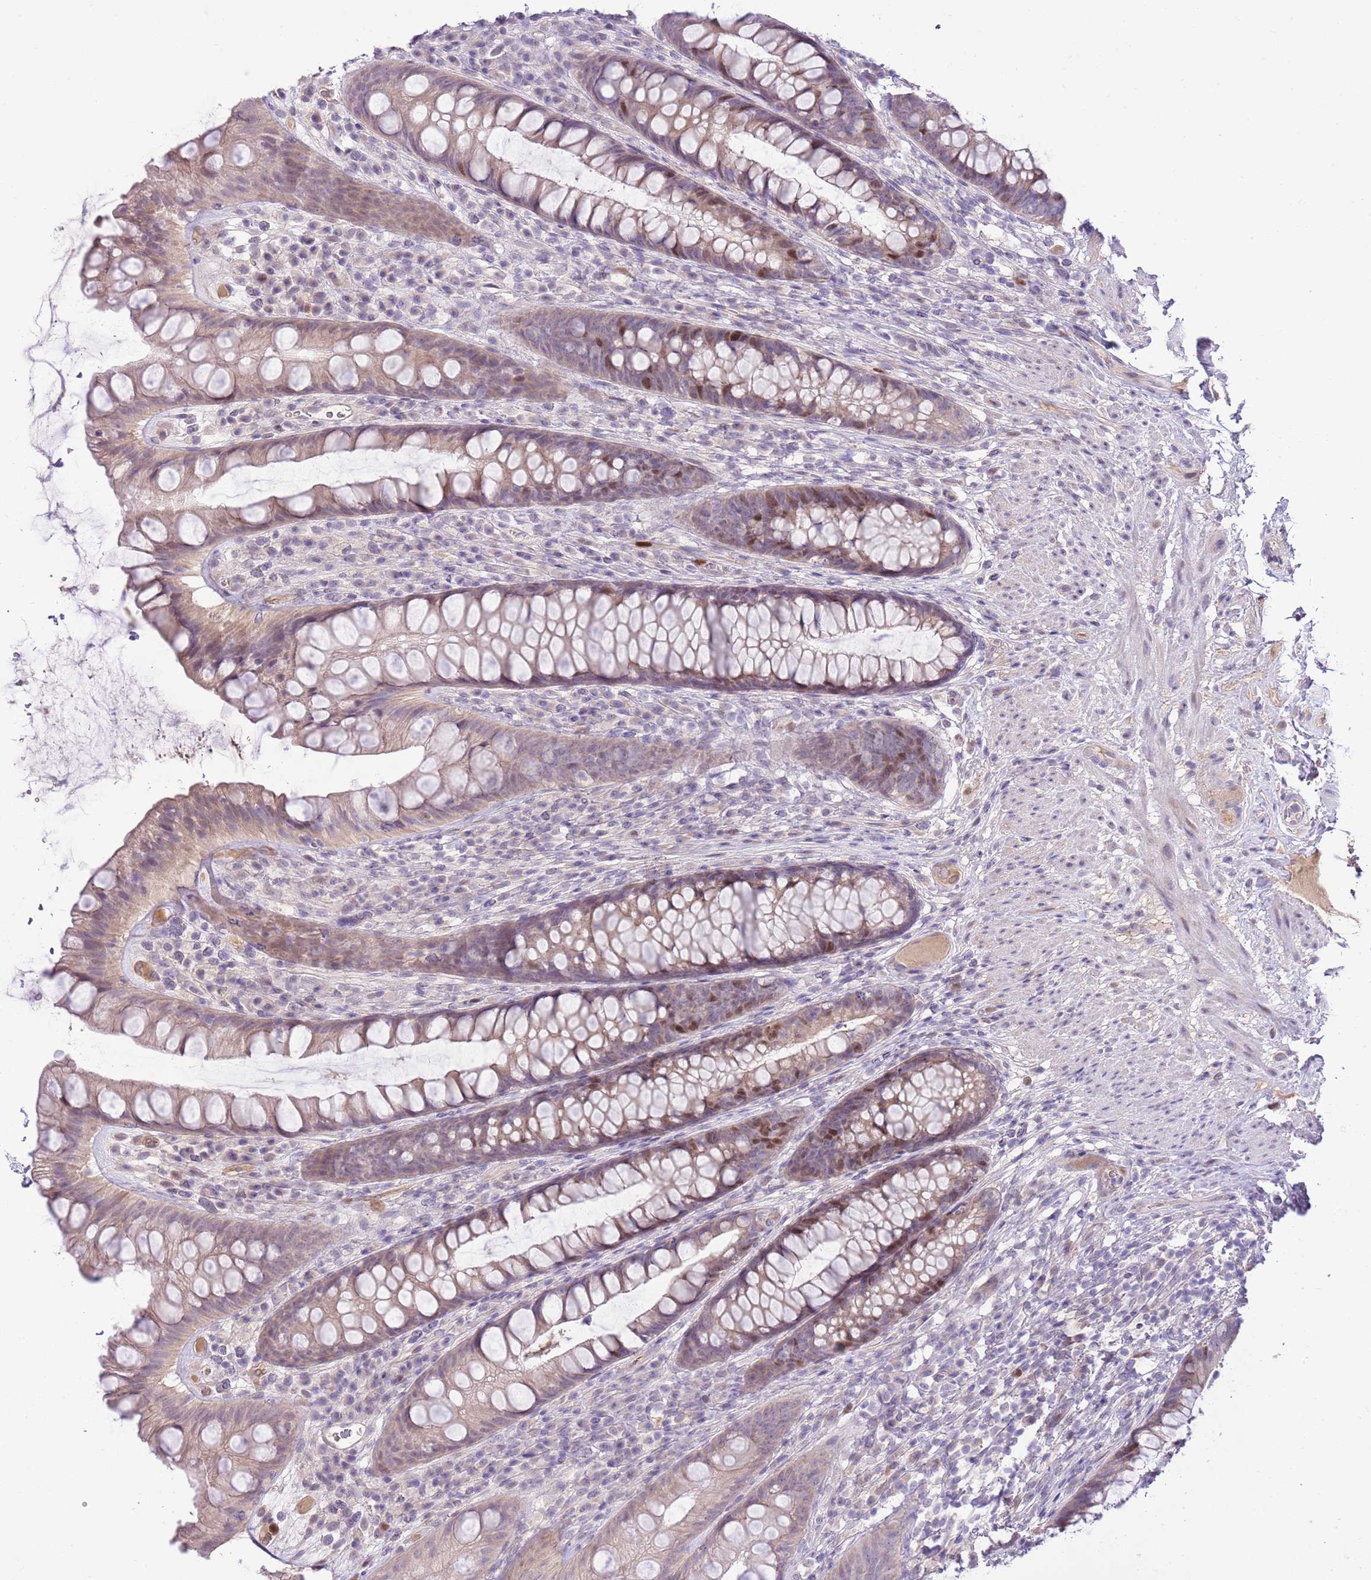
{"staining": {"intensity": "weak", "quantity": "25%-75%", "location": "cytoplasmic/membranous"}, "tissue": "rectum", "cell_type": "Glandular cells", "image_type": "normal", "snomed": [{"axis": "morphology", "description": "Normal tissue, NOS"}, {"axis": "topography", "description": "Rectum"}], "caption": "The photomicrograph displays staining of unremarkable rectum, revealing weak cytoplasmic/membranous protein expression (brown color) within glandular cells. (DAB (3,3'-diaminobenzidine) IHC, brown staining for protein, blue staining for nuclei).", "gene": "FBRSL1", "patient": {"sex": "male", "age": 74}}